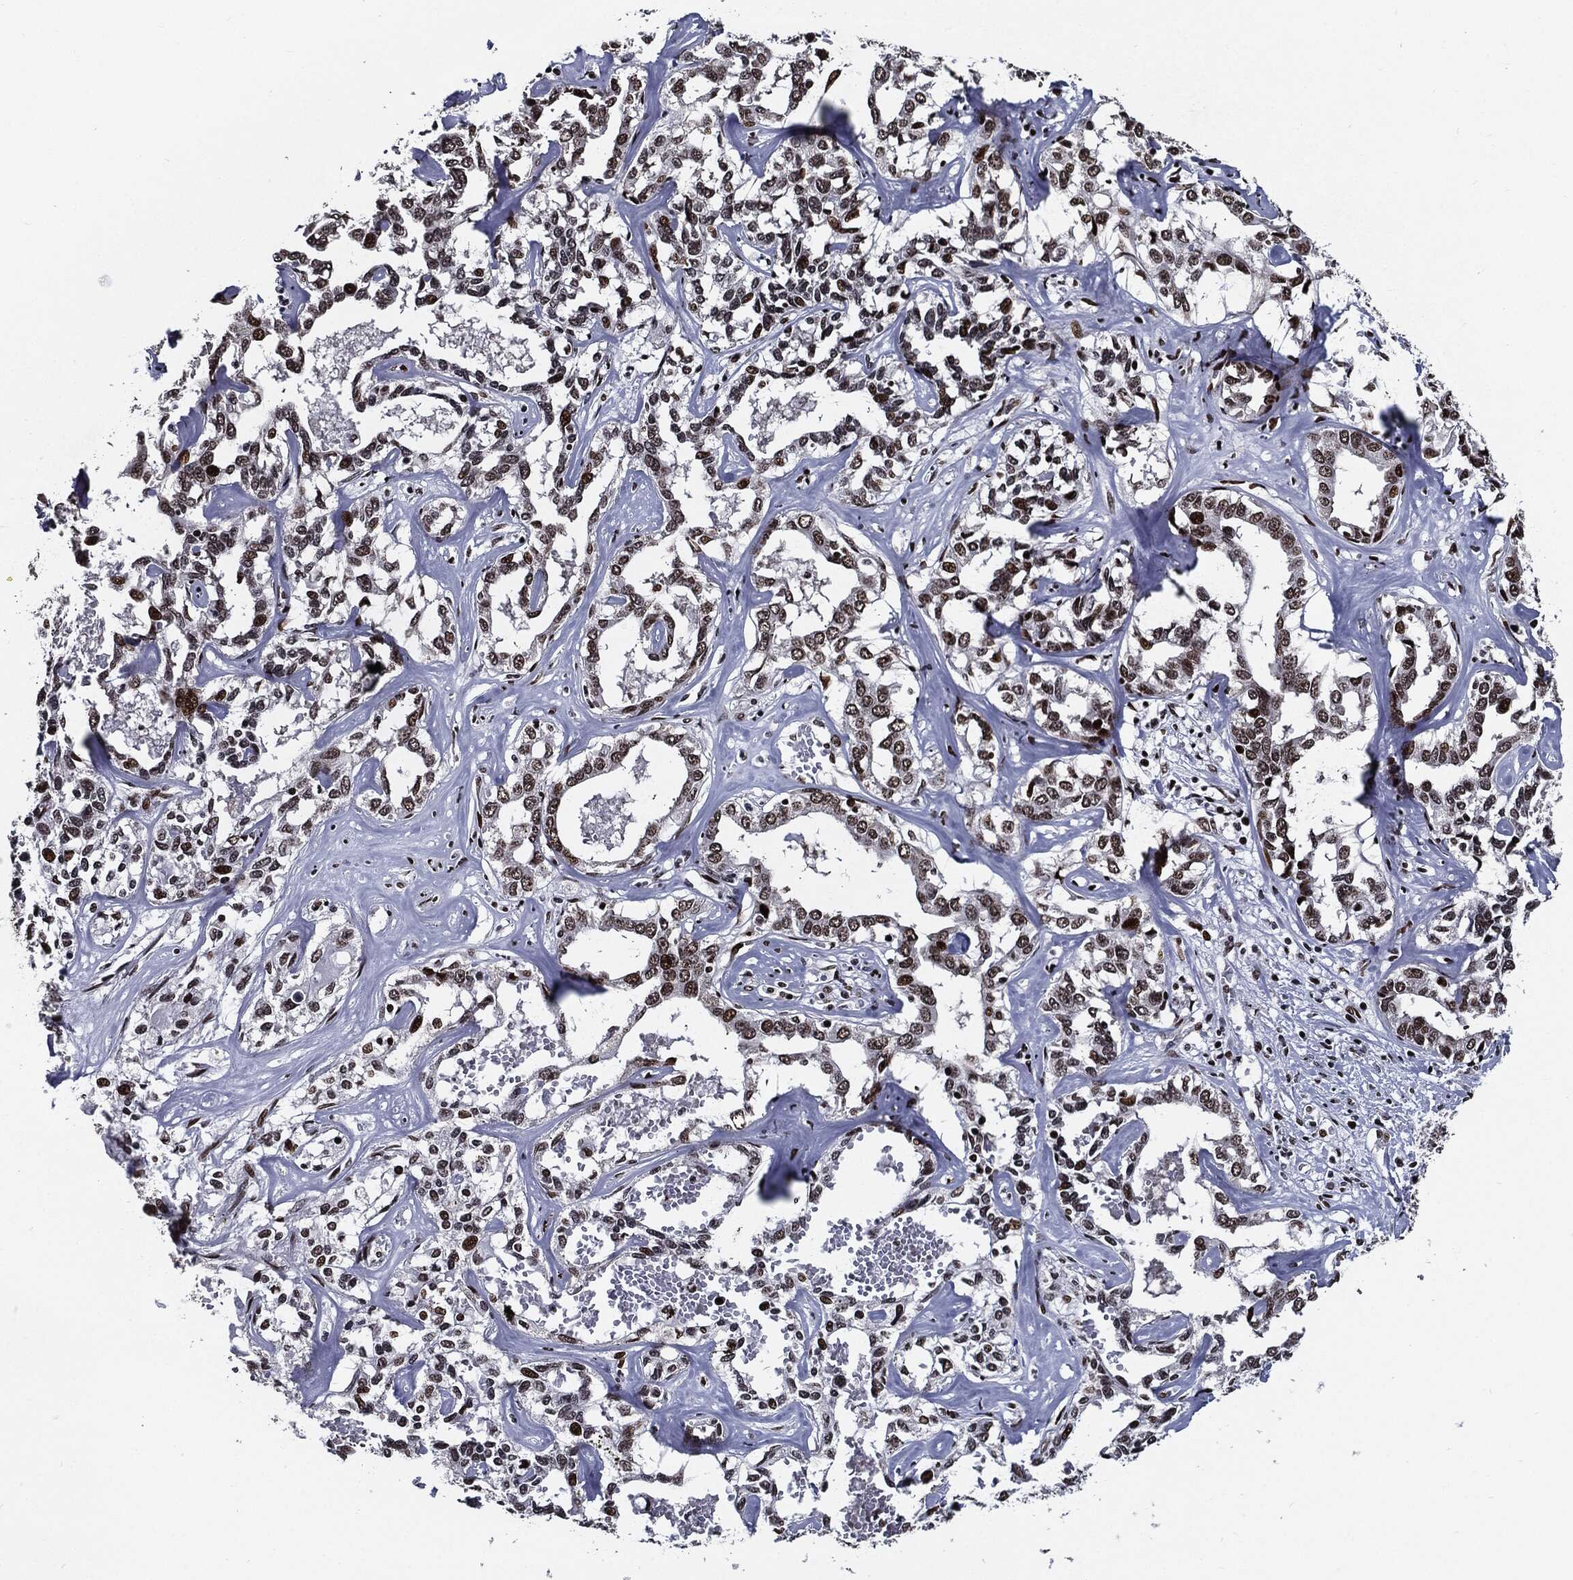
{"staining": {"intensity": "moderate", "quantity": ">75%", "location": "nuclear"}, "tissue": "liver cancer", "cell_type": "Tumor cells", "image_type": "cancer", "snomed": [{"axis": "morphology", "description": "Cholangiocarcinoma"}, {"axis": "topography", "description": "Liver"}], "caption": "About >75% of tumor cells in human cholangiocarcinoma (liver) show moderate nuclear protein staining as visualized by brown immunohistochemical staining.", "gene": "ZFP91", "patient": {"sex": "male", "age": 59}}